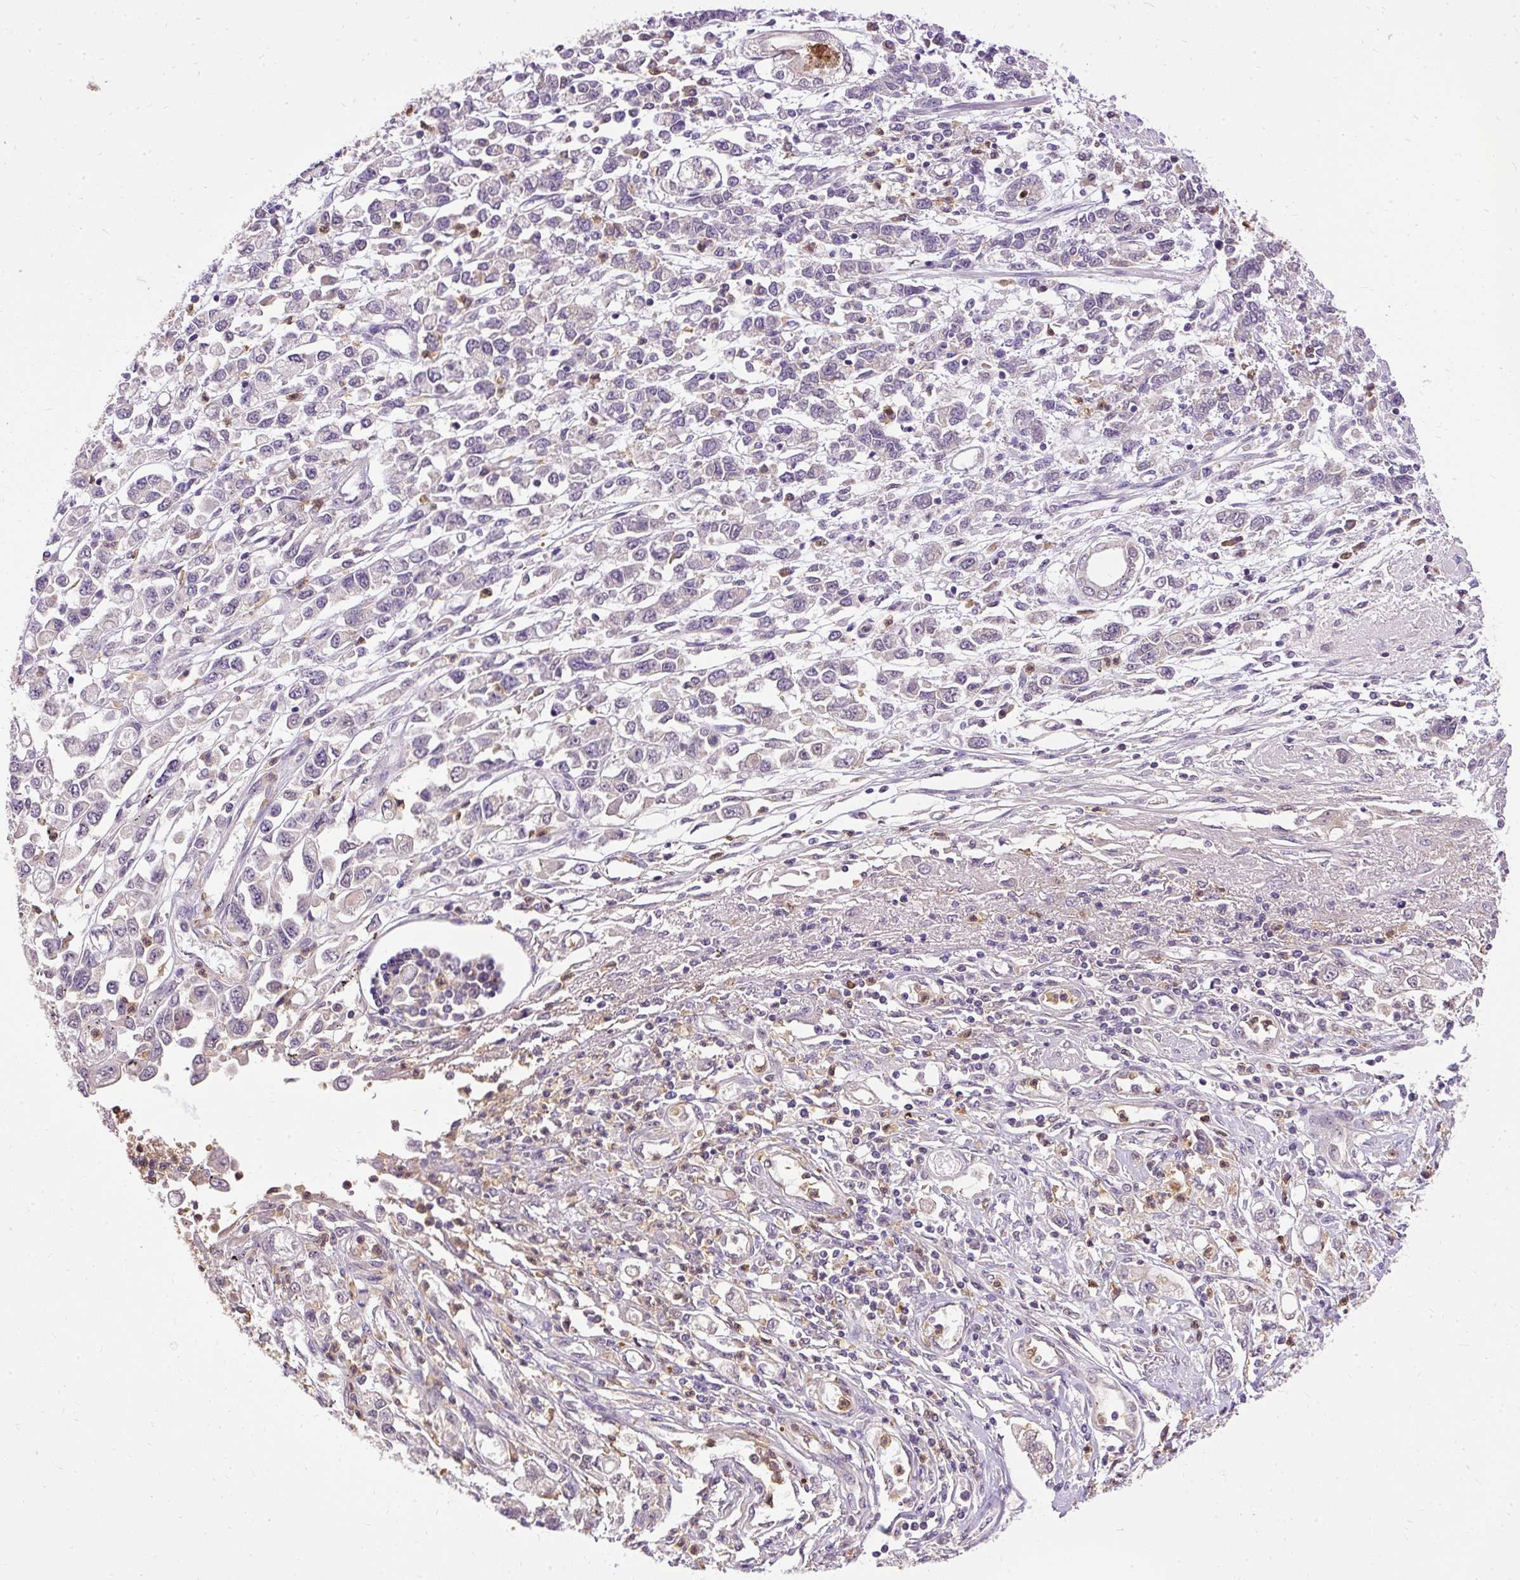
{"staining": {"intensity": "negative", "quantity": "none", "location": "none"}, "tissue": "stomach cancer", "cell_type": "Tumor cells", "image_type": "cancer", "snomed": [{"axis": "morphology", "description": "Adenocarcinoma, NOS"}, {"axis": "topography", "description": "Stomach"}], "caption": "Immunohistochemistry (IHC) micrograph of neoplastic tissue: human stomach cancer stained with DAB (3,3'-diaminobenzidine) reveals no significant protein expression in tumor cells.", "gene": "CTTNBP2", "patient": {"sex": "female", "age": 76}}